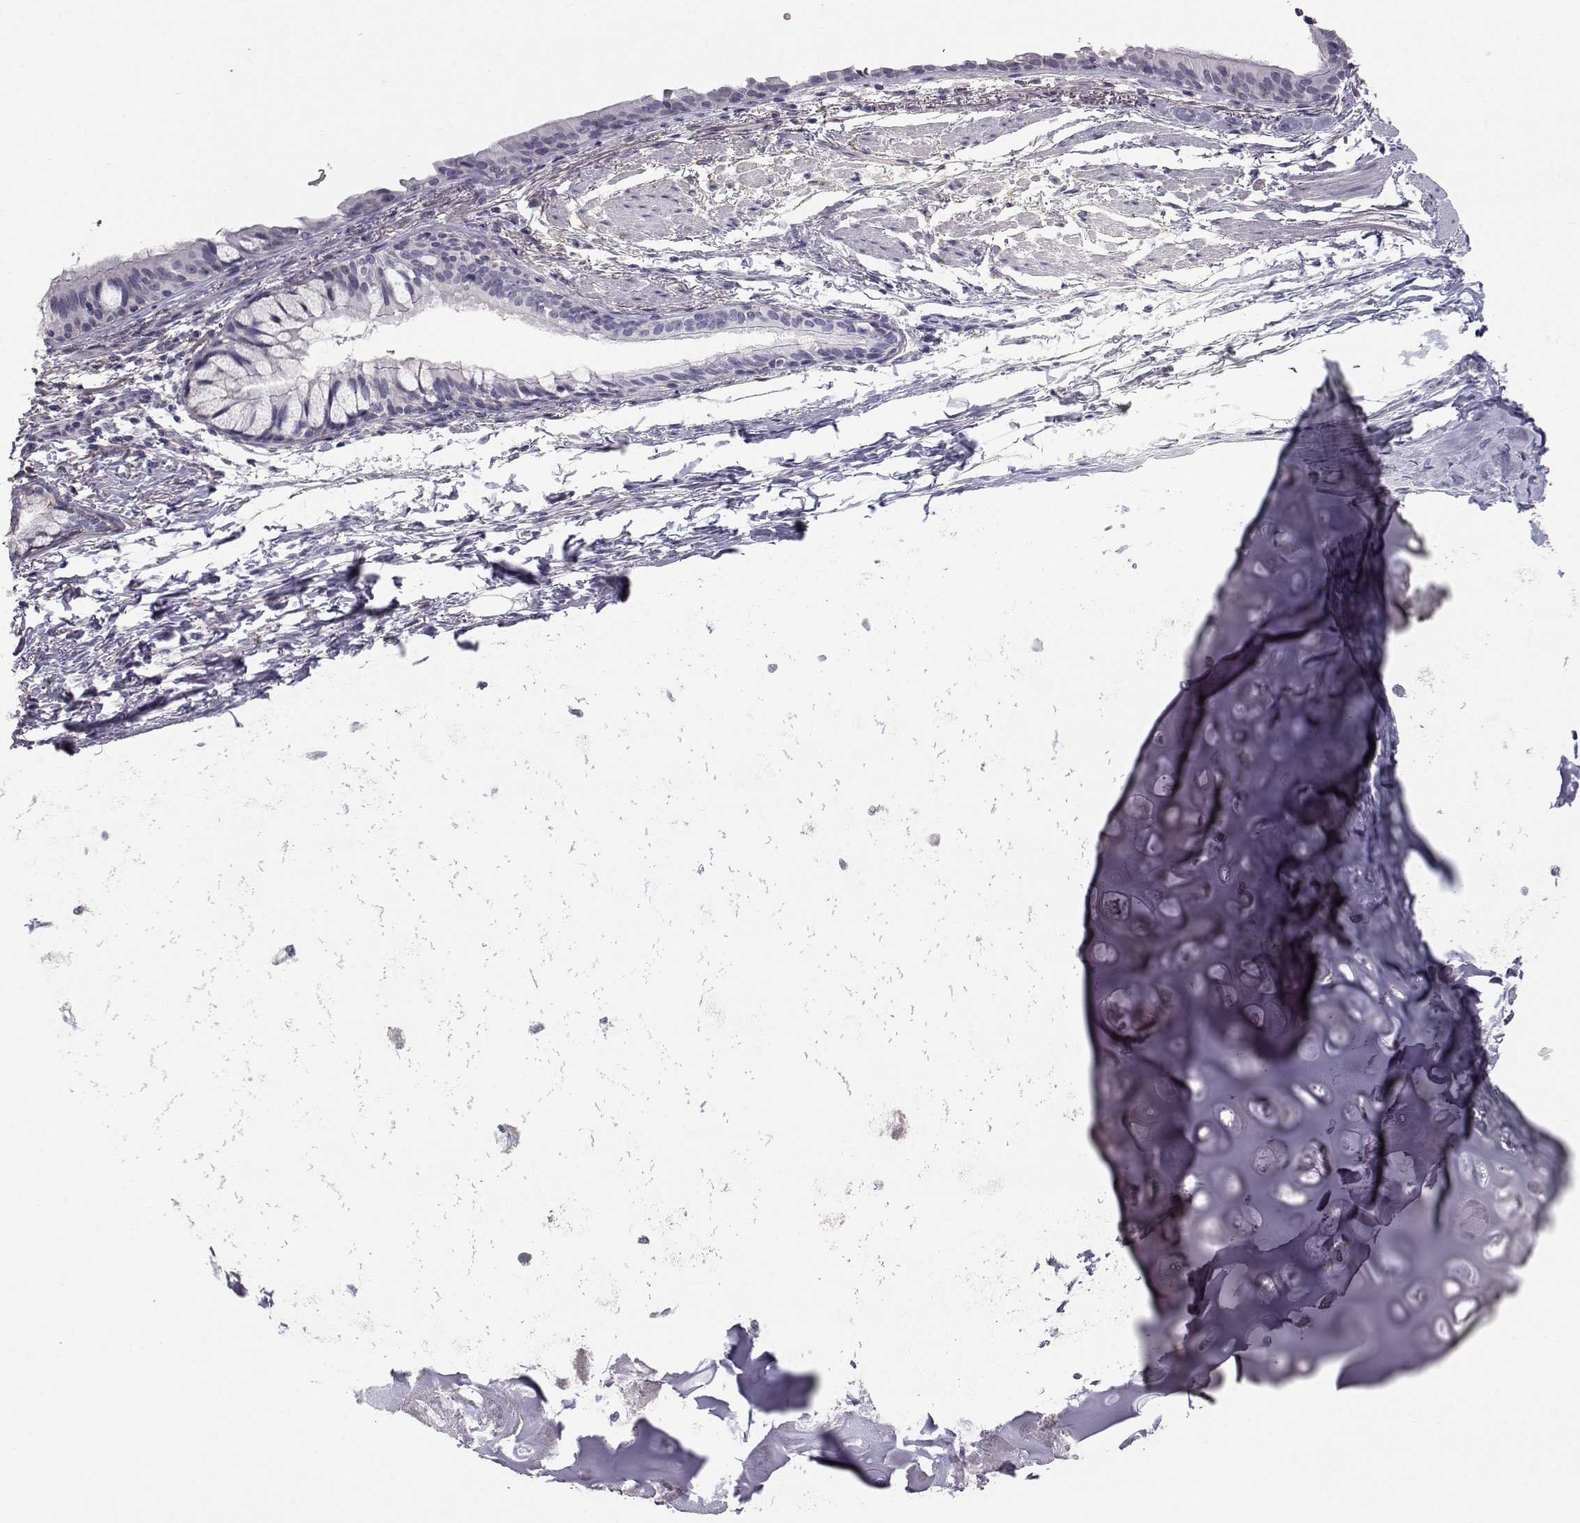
{"staining": {"intensity": "negative", "quantity": "none", "location": "none"}, "tissue": "bronchus", "cell_type": "Respiratory epithelial cells", "image_type": "normal", "snomed": [{"axis": "morphology", "description": "Normal tissue, NOS"}, {"axis": "morphology", "description": "Squamous cell carcinoma, NOS"}, {"axis": "topography", "description": "Bronchus"}, {"axis": "topography", "description": "Lung"}], "caption": "This photomicrograph is of benign bronchus stained with IHC to label a protein in brown with the nuclei are counter-stained blue. There is no staining in respiratory epithelial cells.", "gene": "SPDYE4", "patient": {"sex": "male", "age": 69}}